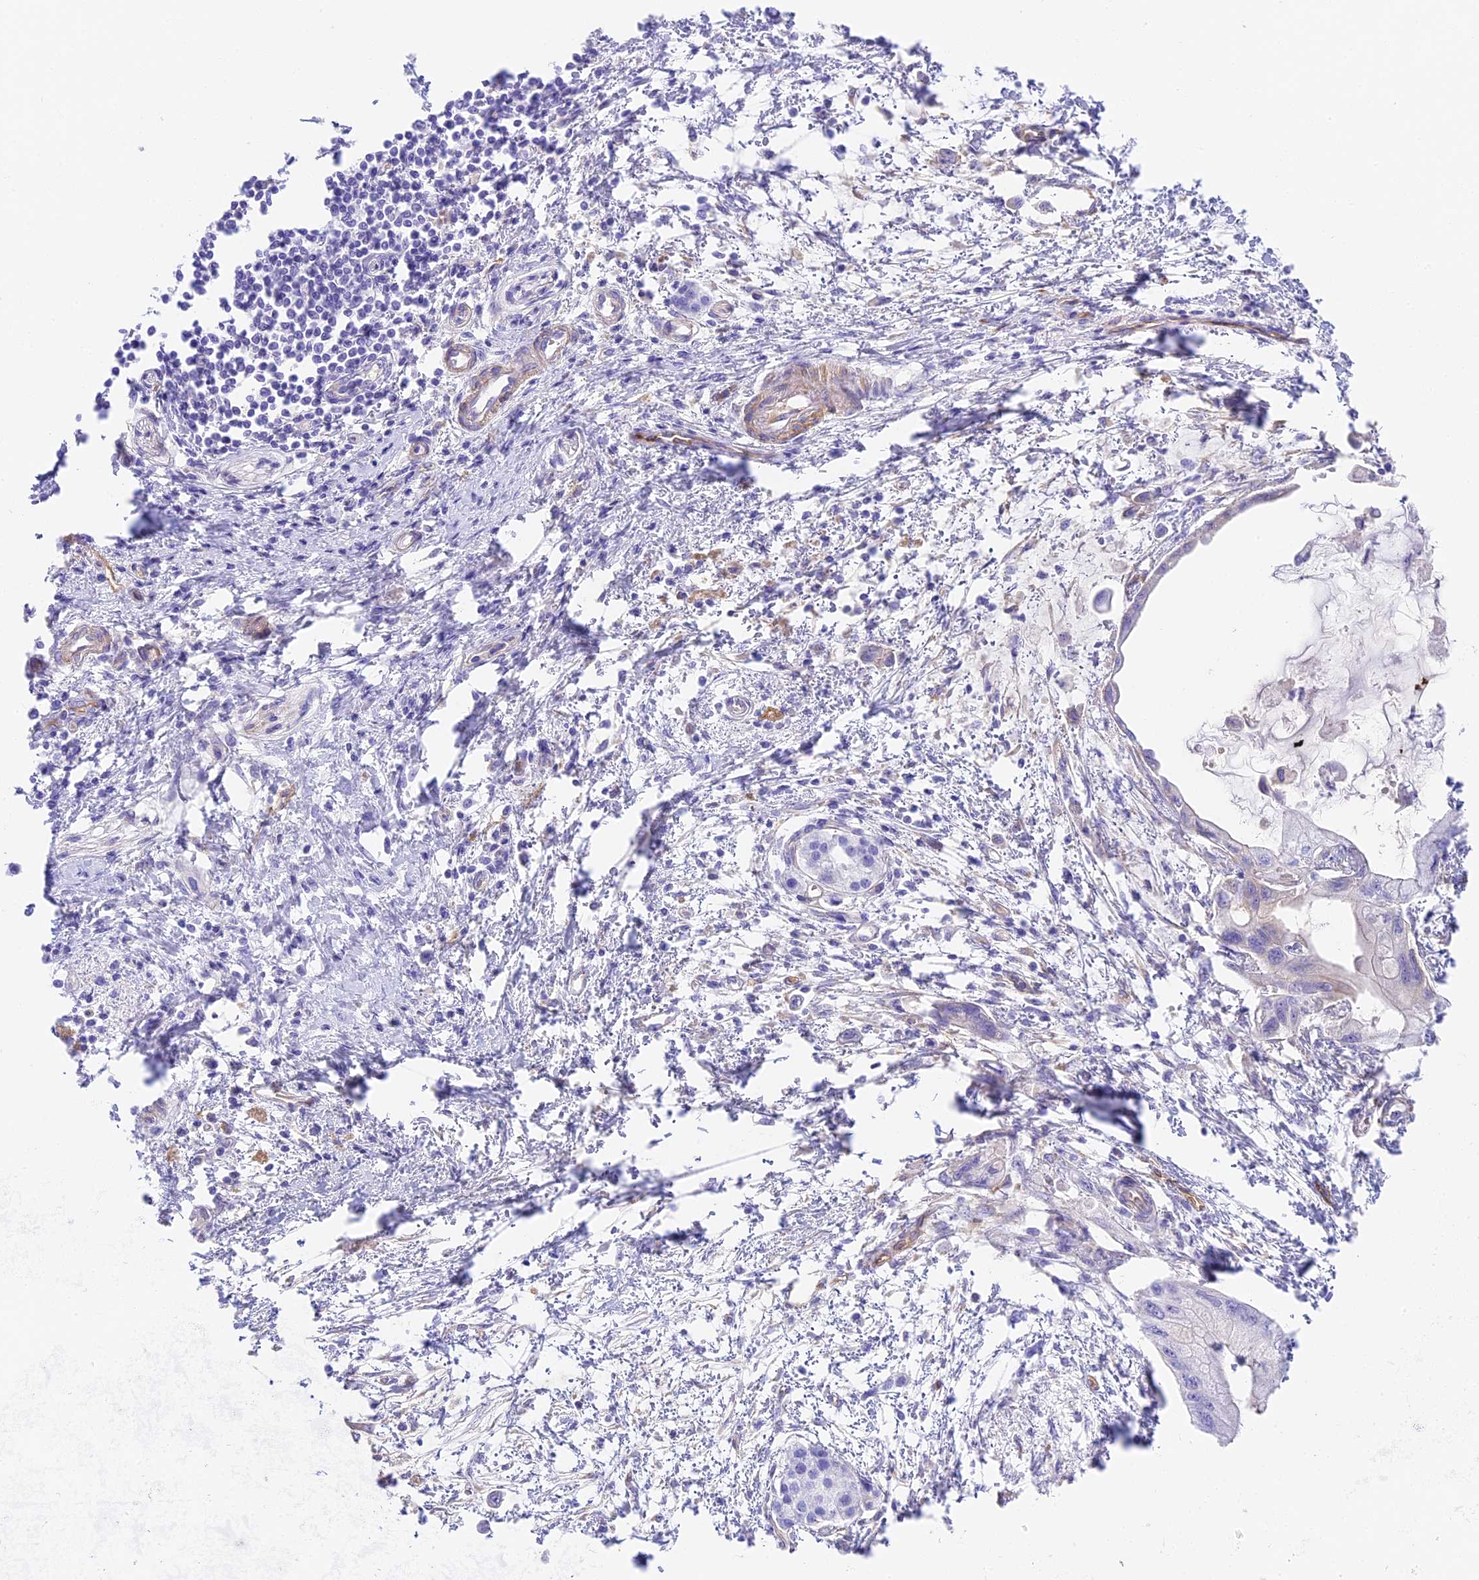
{"staining": {"intensity": "negative", "quantity": "none", "location": "none"}, "tissue": "pancreatic cancer", "cell_type": "Tumor cells", "image_type": "cancer", "snomed": [{"axis": "morphology", "description": "Adenocarcinoma, NOS"}, {"axis": "topography", "description": "Pancreas"}], "caption": "This is an immunohistochemistry (IHC) micrograph of human pancreatic cancer (adenocarcinoma). There is no positivity in tumor cells.", "gene": "HOMER3", "patient": {"sex": "male", "age": 48}}